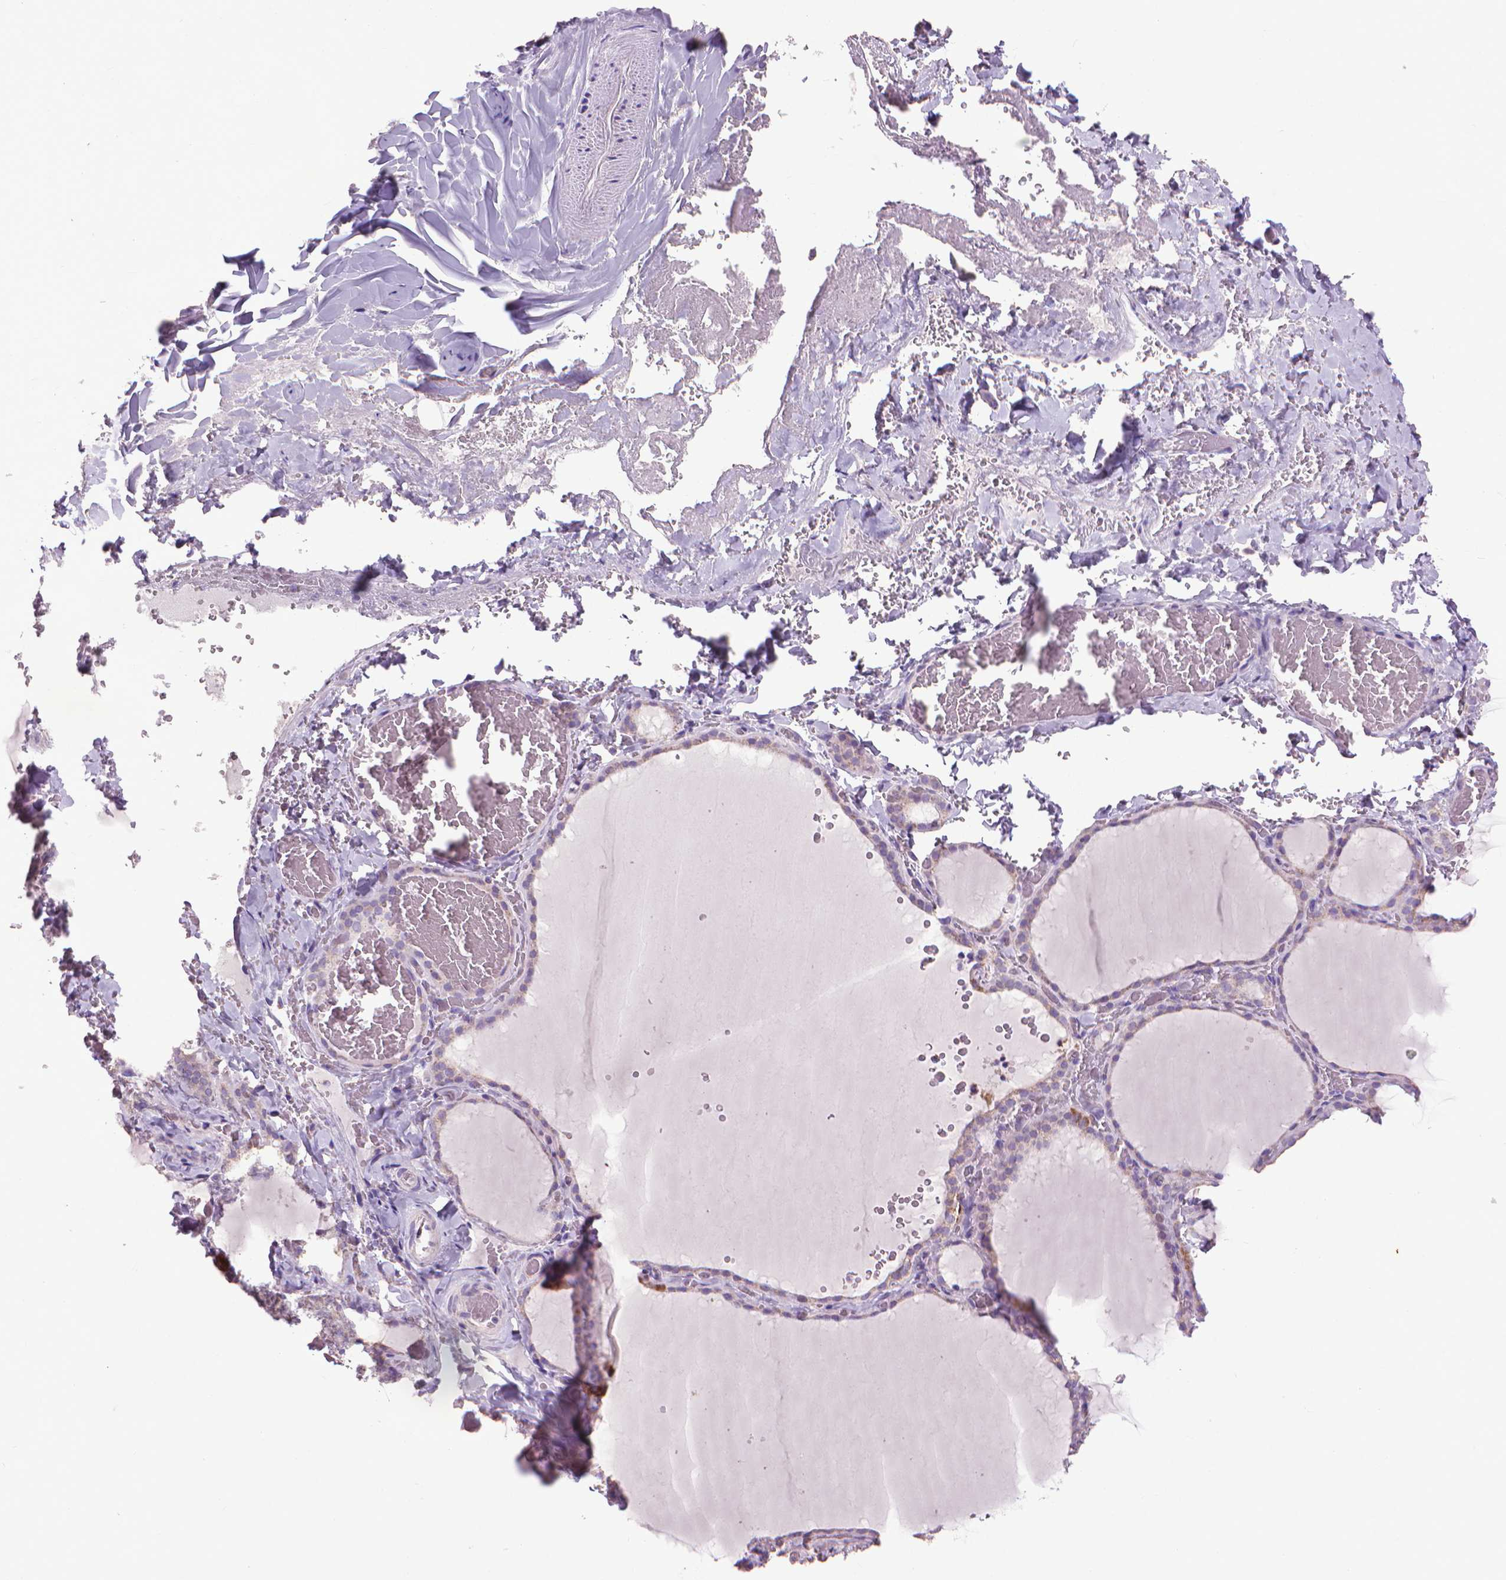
{"staining": {"intensity": "negative", "quantity": "none", "location": "none"}, "tissue": "thyroid gland", "cell_type": "Glandular cells", "image_type": "normal", "snomed": [{"axis": "morphology", "description": "Normal tissue, NOS"}, {"axis": "topography", "description": "Thyroid gland"}], "caption": "Immunohistochemistry (IHC) image of unremarkable thyroid gland: thyroid gland stained with DAB exhibits no significant protein positivity in glandular cells. The staining was performed using DAB to visualize the protein expression in brown, while the nuclei were stained in blue with hematoxylin (Magnification: 20x).", "gene": "VDAC1", "patient": {"sex": "female", "age": 22}}